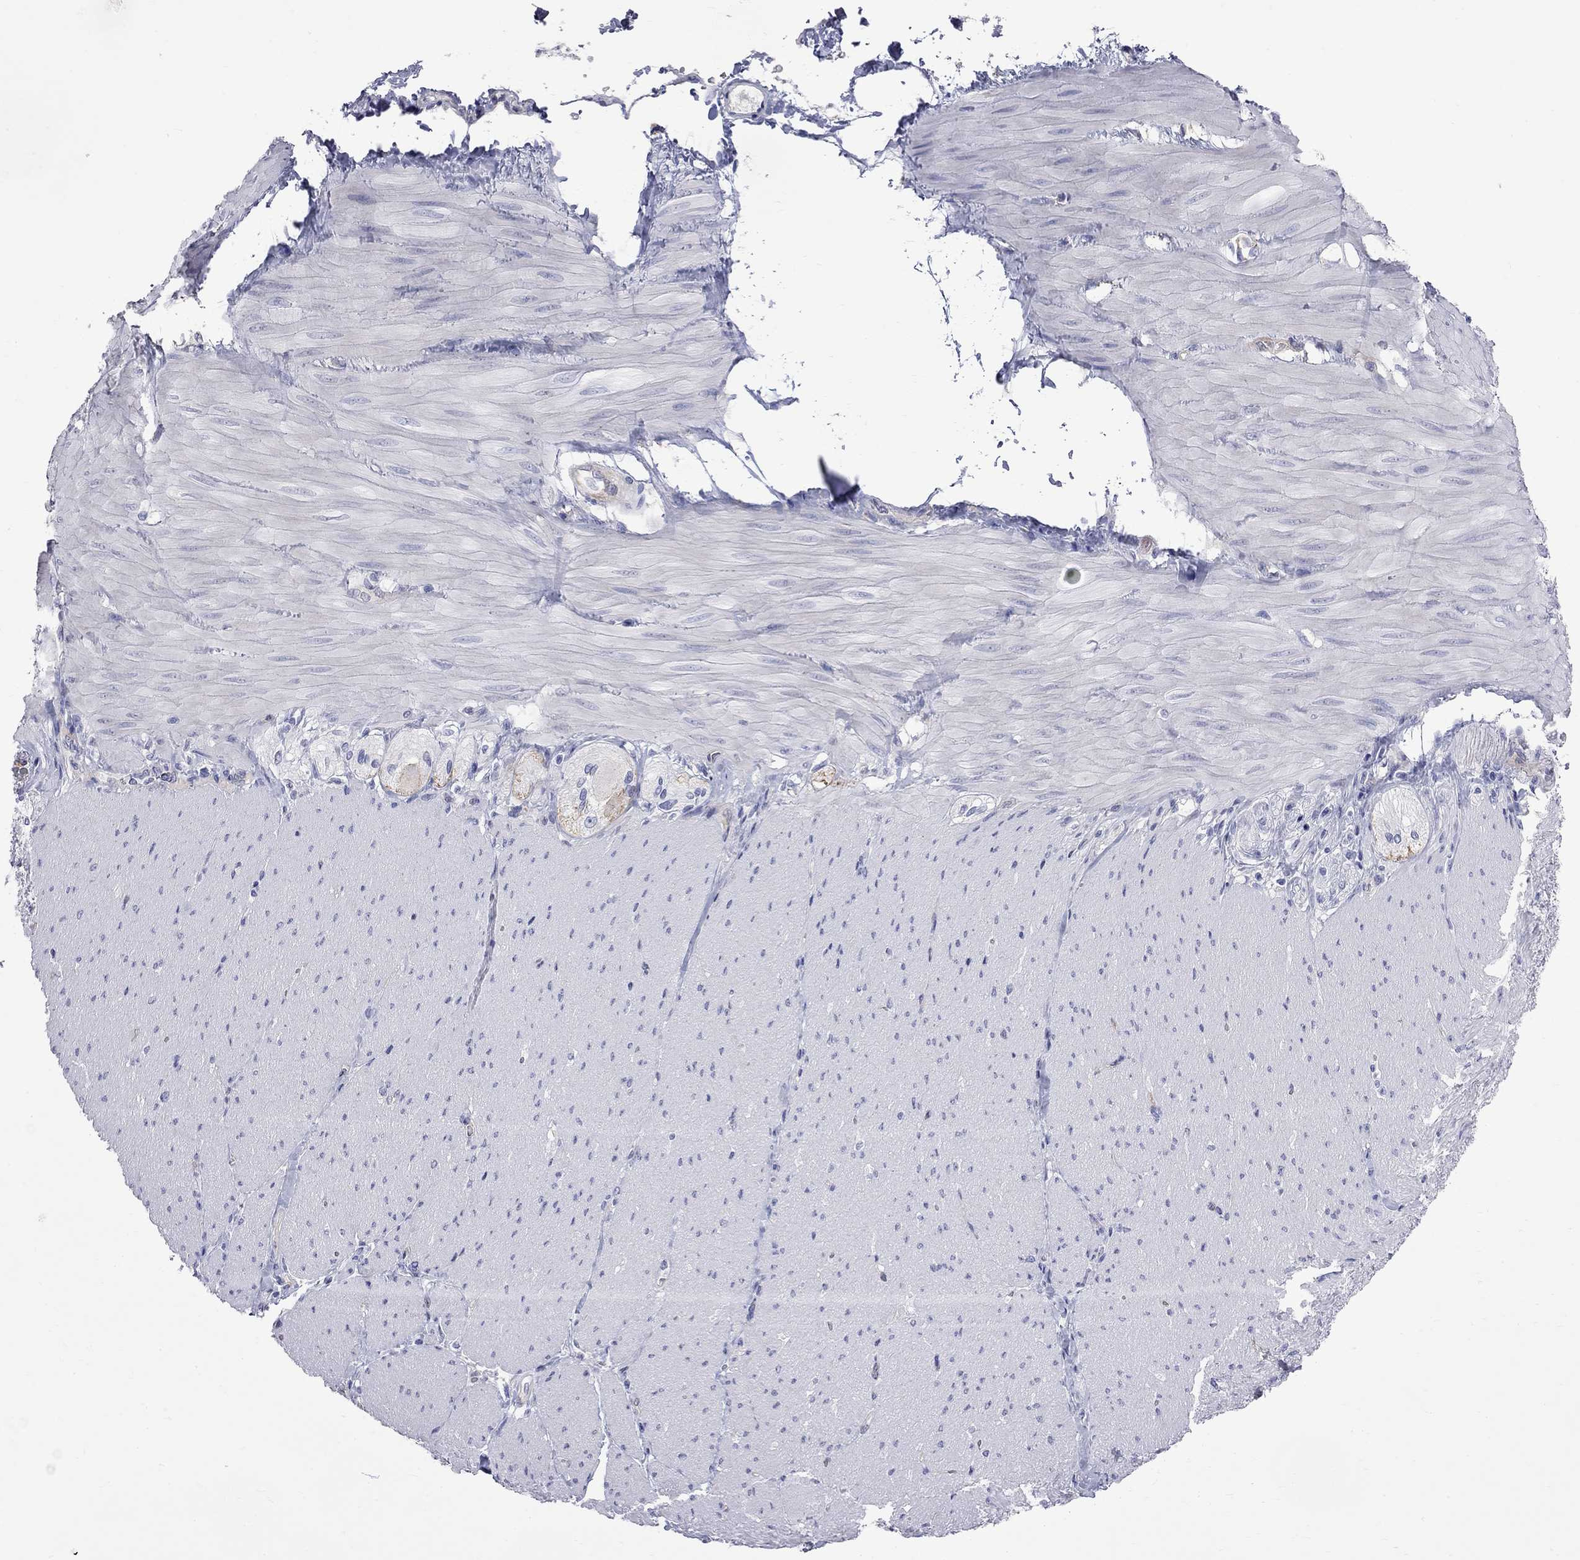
{"staining": {"intensity": "negative", "quantity": "none", "location": "none"}, "tissue": "adipose tissue", "cell_type": "Adipocytes", "image_type": "normal", "snomed": [{"axis": "morphology", "description": "Normal tissue, NOS"}, {"axis": "topography", "description": "Smooth muscle"}, {"axis": "topography", "description": "Duodenum"}, {"axis": "topography", "description": "Peripheral nerve tissue"}], "caption": "Immunohistochemistry of normal adipose tissue reveals no staining in adipocytes.", "gene": "KCND2", "patient": {"sex": "female", "age": 61}}